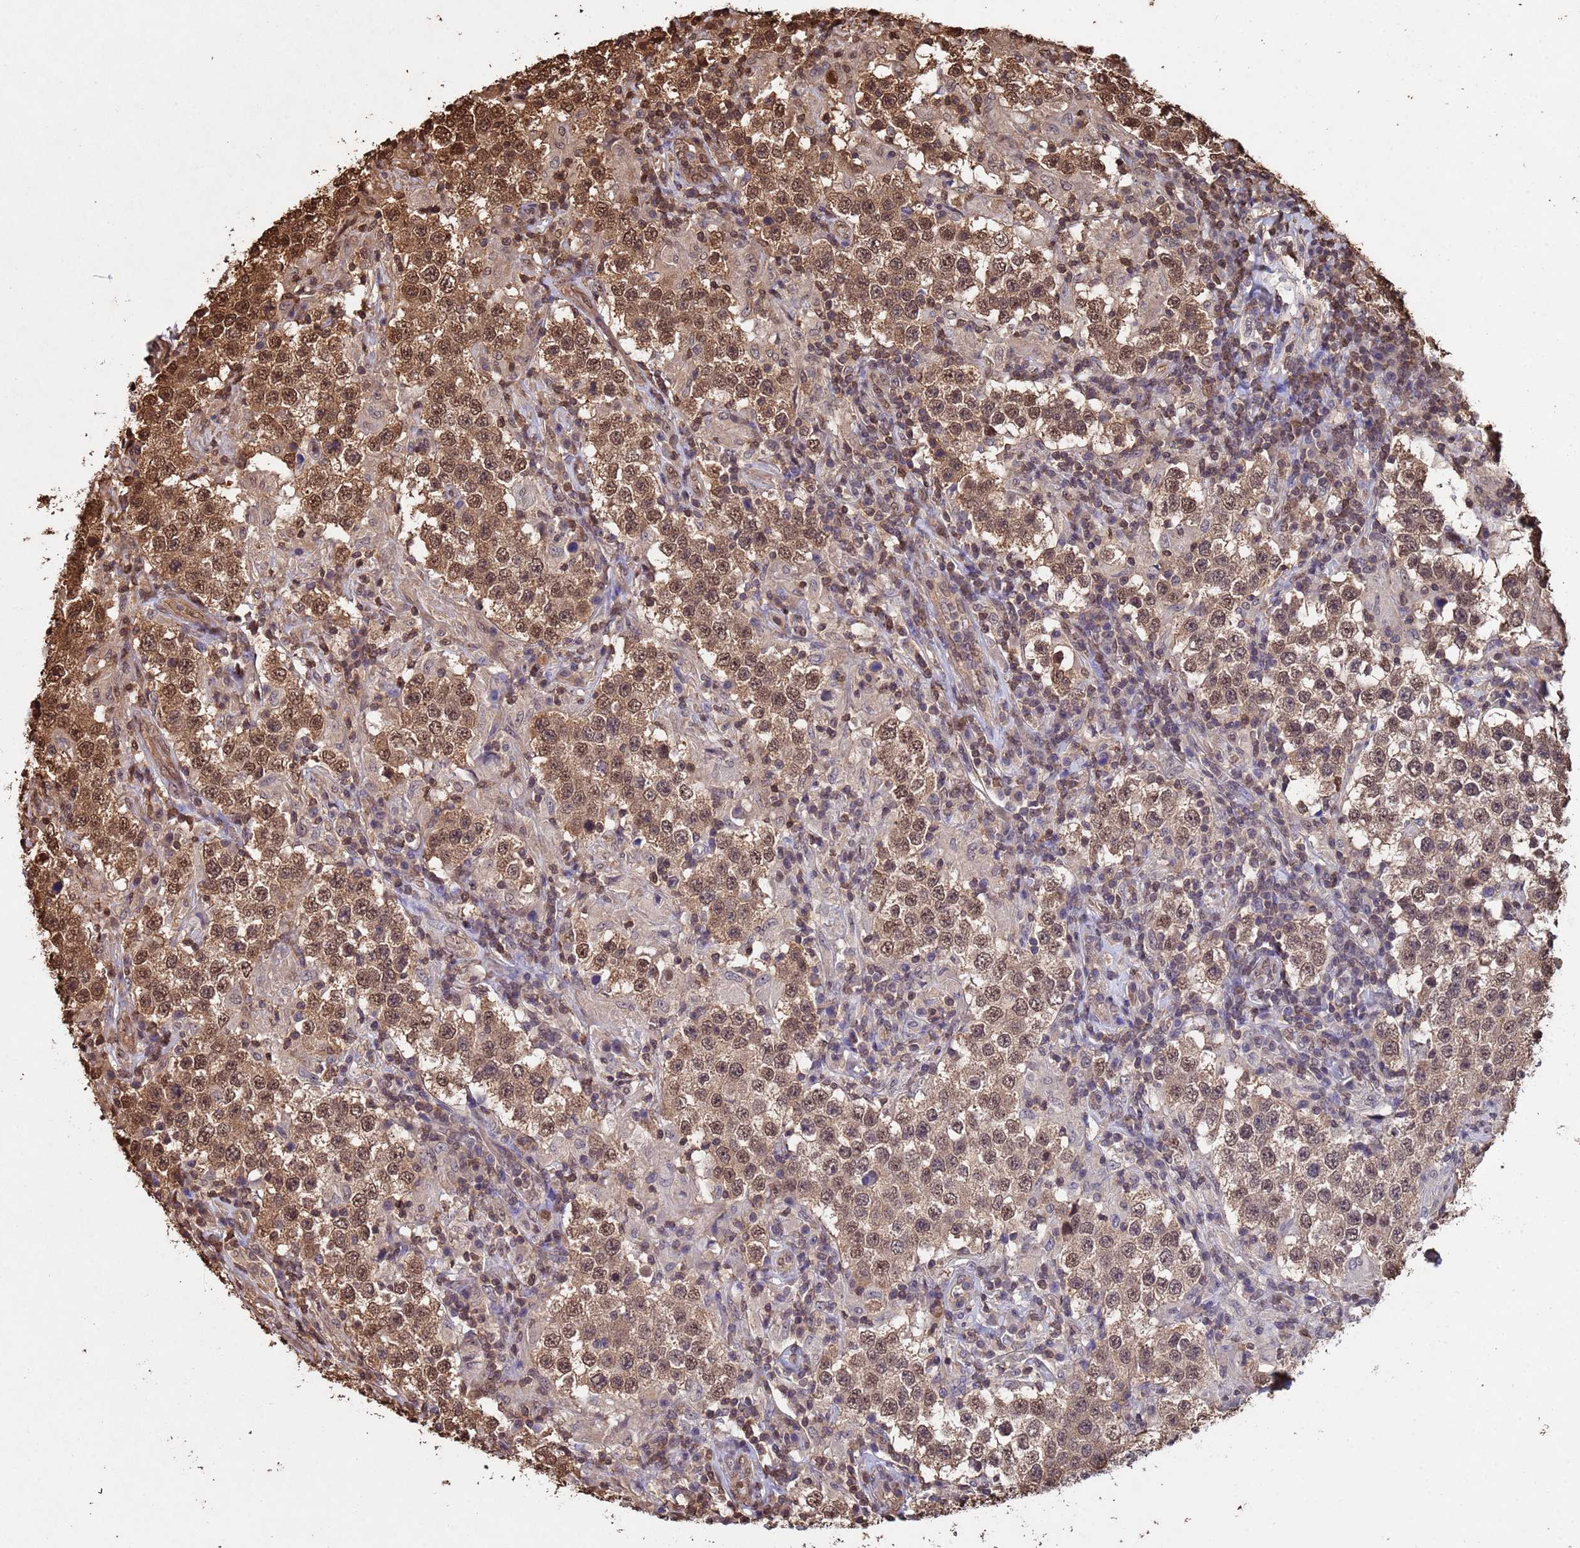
{"staining": {"intensity": "moderate", "quantity": "25%-75%", "location": "nuclear"}, "tissue": "testis cancer", "cell_type": "Tumor cells", "image_type": "cancer", "snomed": [{"axis": "morphology", "description": "Seminoma, NOS"}, {"axis": "morphology", "description": "Carcinoma, Embryonal, NOS"}, {"axis": "topography", "description": "Testis"}], "caption": "Embryonal carcinoma (testis) stained with a brown dye exhibits moderate nuclear positive staining in about 25%-75% of tumor cells.", "gene": "SUMO4", "patient": {"sex": "male", "age": 41}}